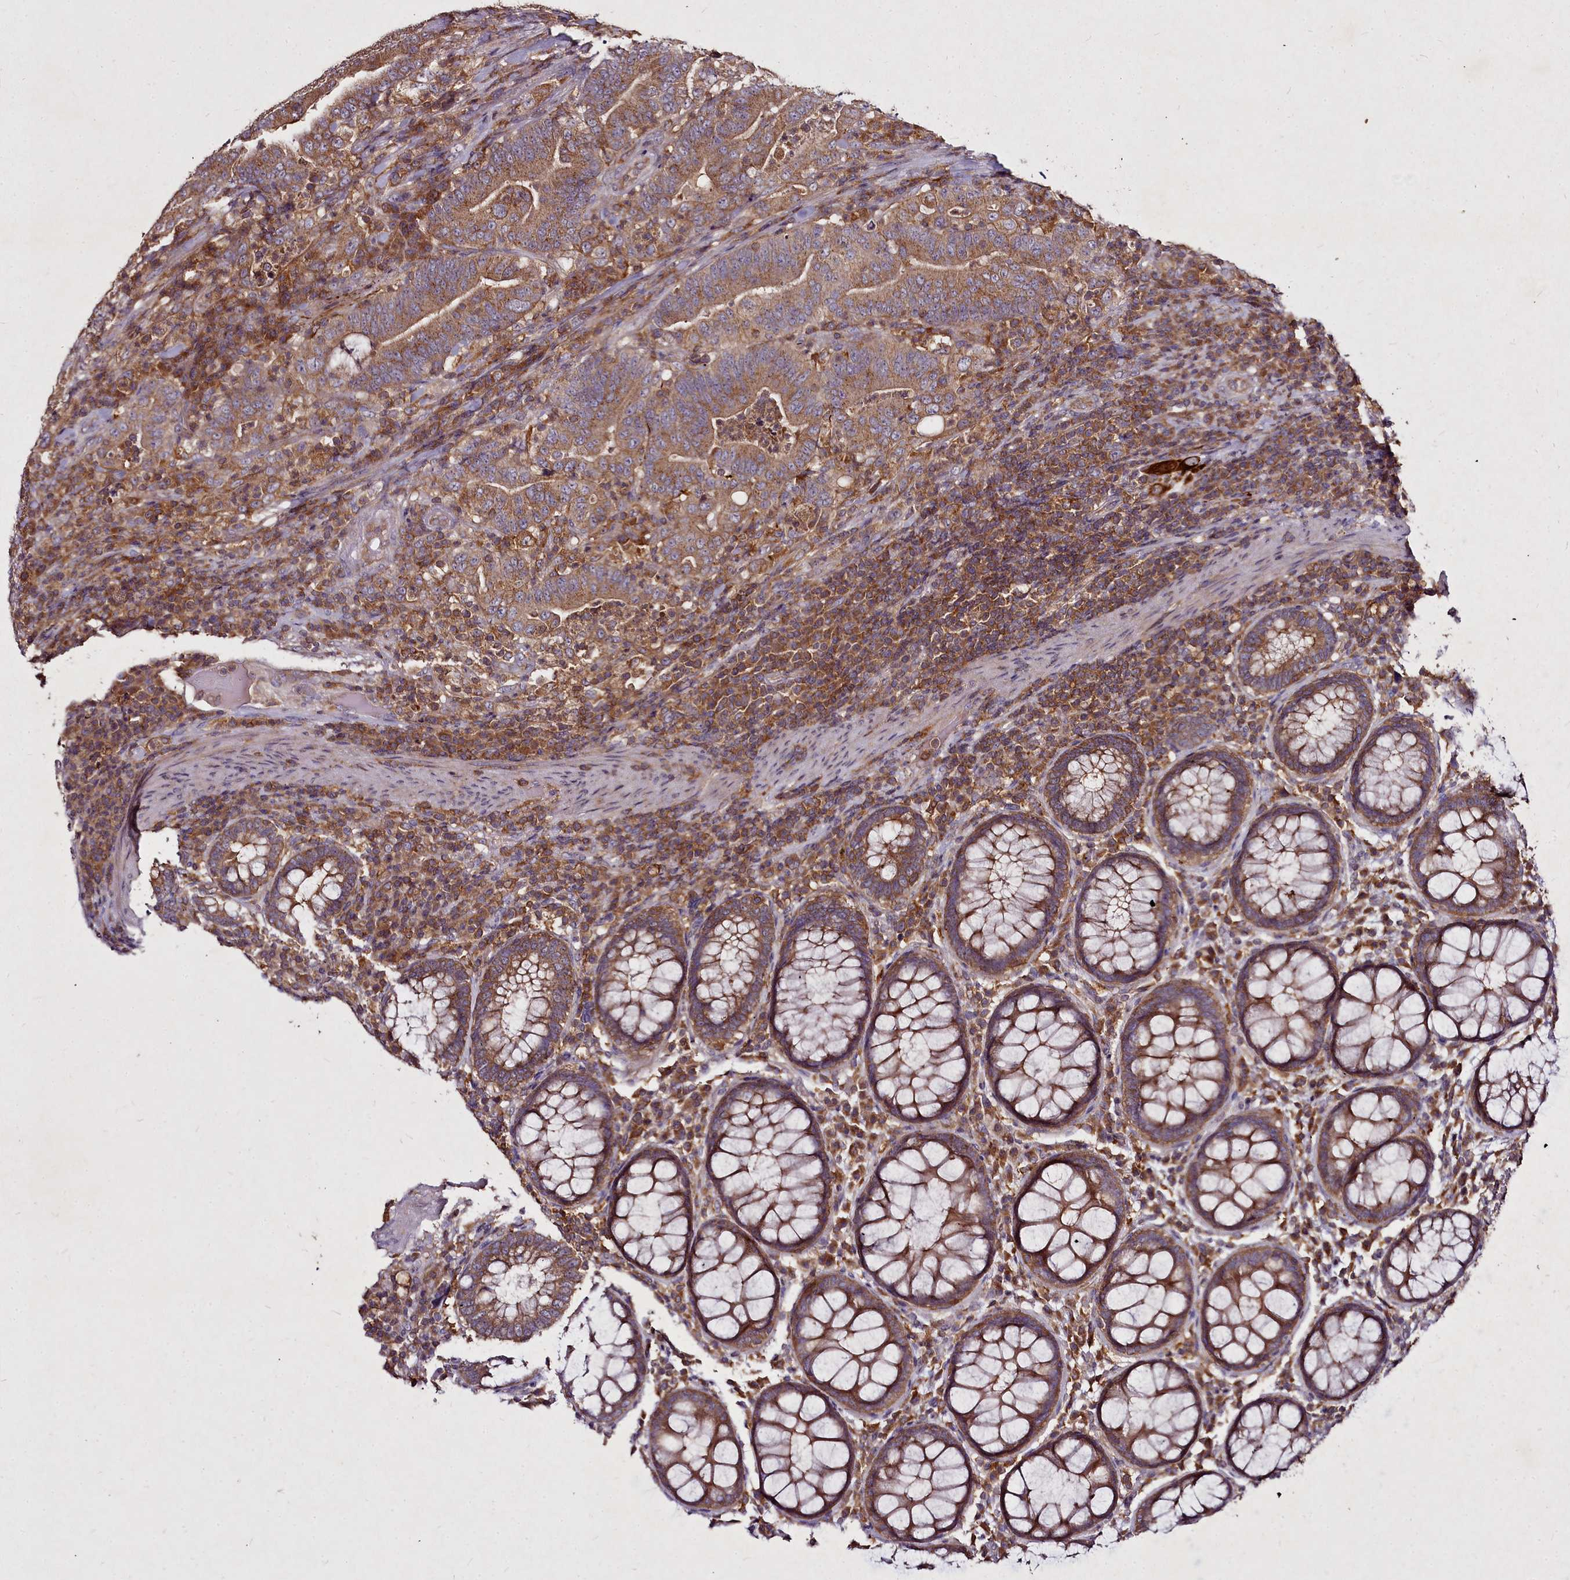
{"staining": {"intensity": "moderate", "quantity": ">75%", "location": "cytoplasmic/membranous"}, "tissue": "colorectal cancer", "cell_type": "Tumor cells", "image_type": "cancer", "snomed": [{"axis": "morphology", "description": "Adenocarcinoma, NOS"}, {"axis": "topography", "description": "Colon"}], "caption": "The photomicrograph displays immunohistochemical staining of colorectal adenocarcinoma. There is moderate cytoplasmic/membranous expression is identified in about >75% of tumor cells.", "gene": "NCKAP1L", "patient": {"sex": "female", "age": 66}}